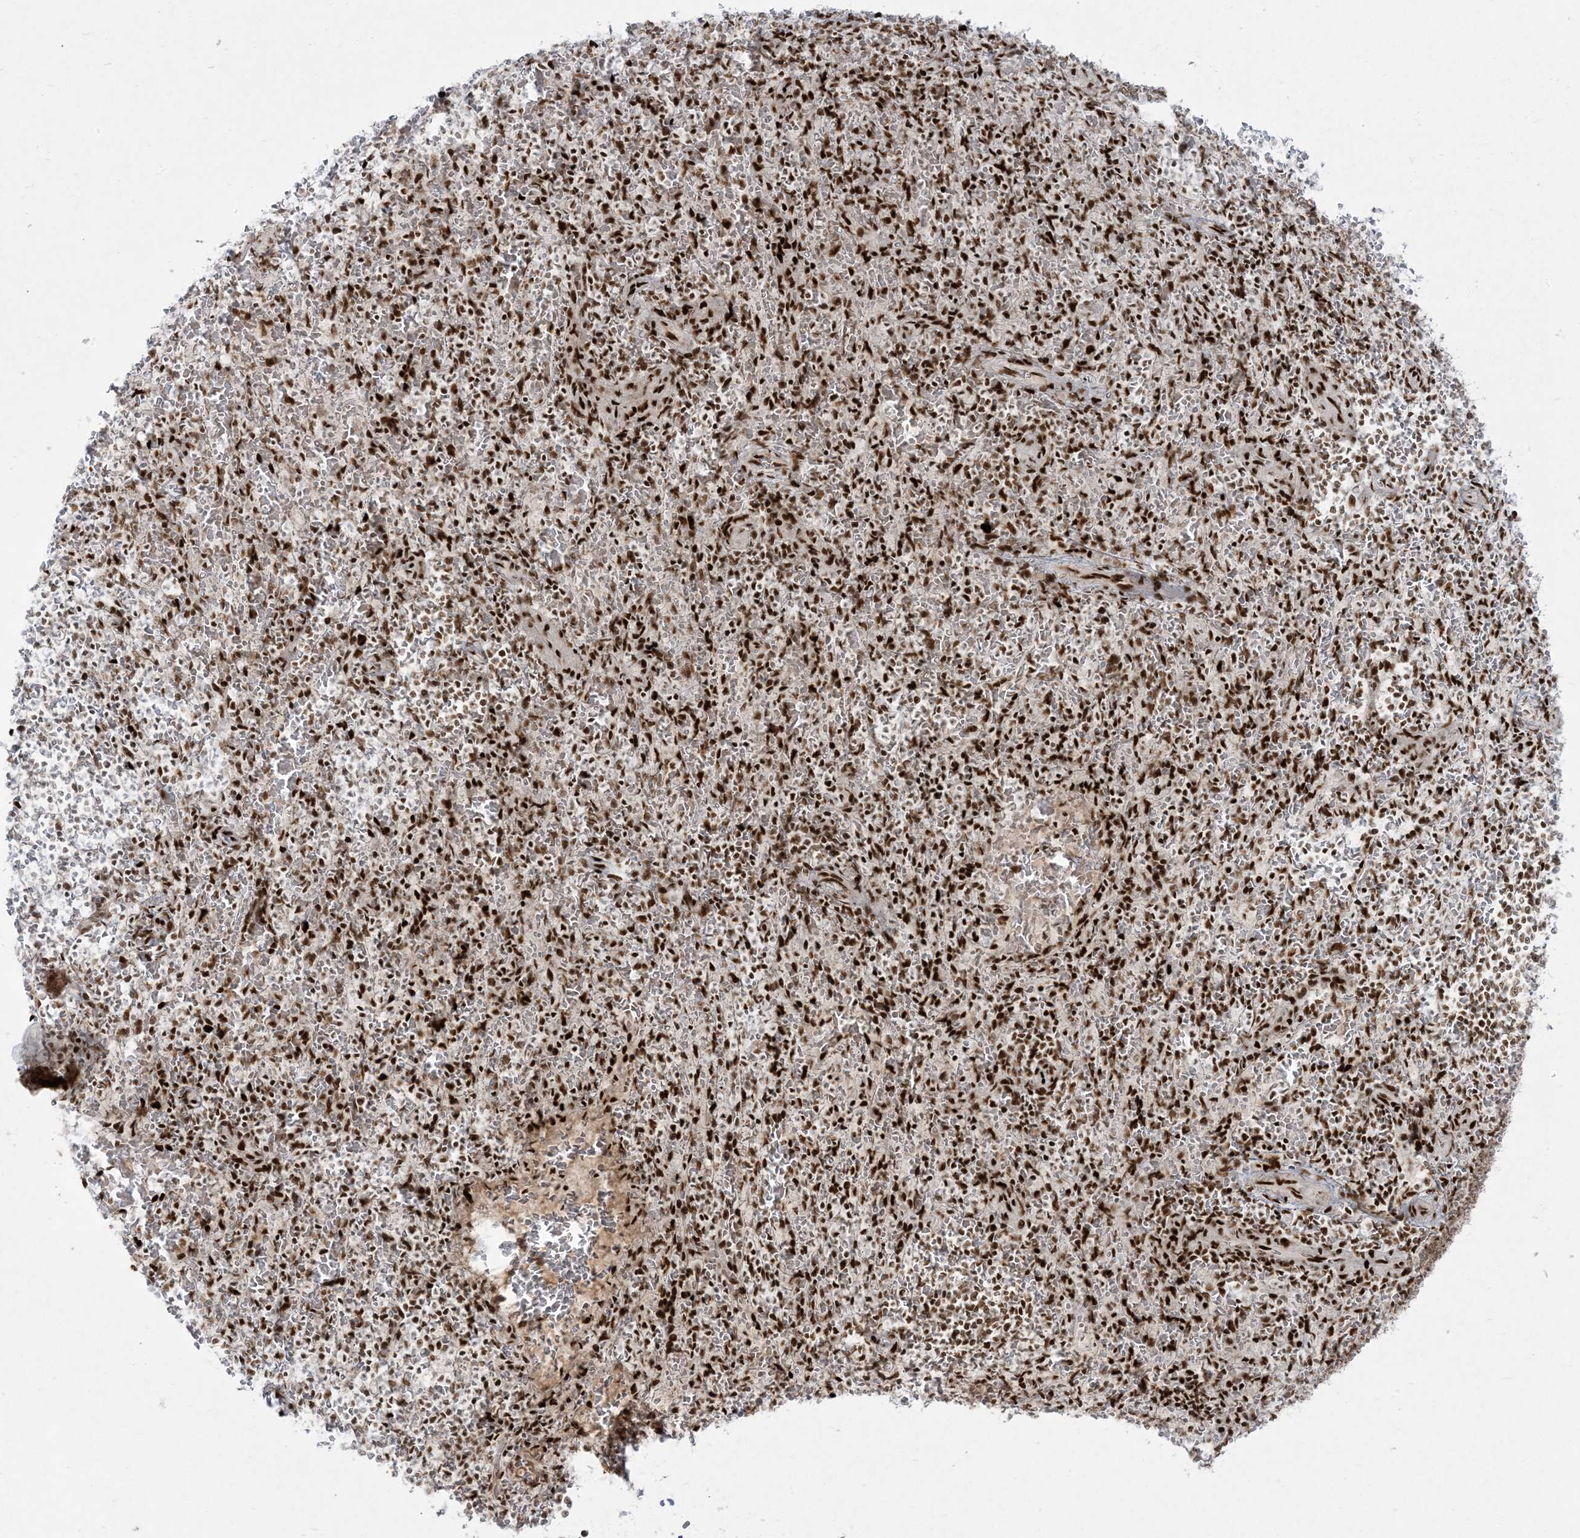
{"staining": {"intensity": "strong", "quantity": ">75%", "location": "nuclear"}, "tissue": "spleen", "cell_type": "Cells in red pulp", "image_type": "normal", "snomed": [{"axis": "morphology", "description": "Normal tissue, NOS"}, {"axis": "topography", "description": "Spleen"}], "caption": "Immunohistochemical staining of normal human spleen displays >75% levels of strong nuclear protein expression in approximately >75% of cells in red pulp. Nuclei are stained in blue.", "gene": "RBM10", "patient": {"sex": "female", "age": 74}}